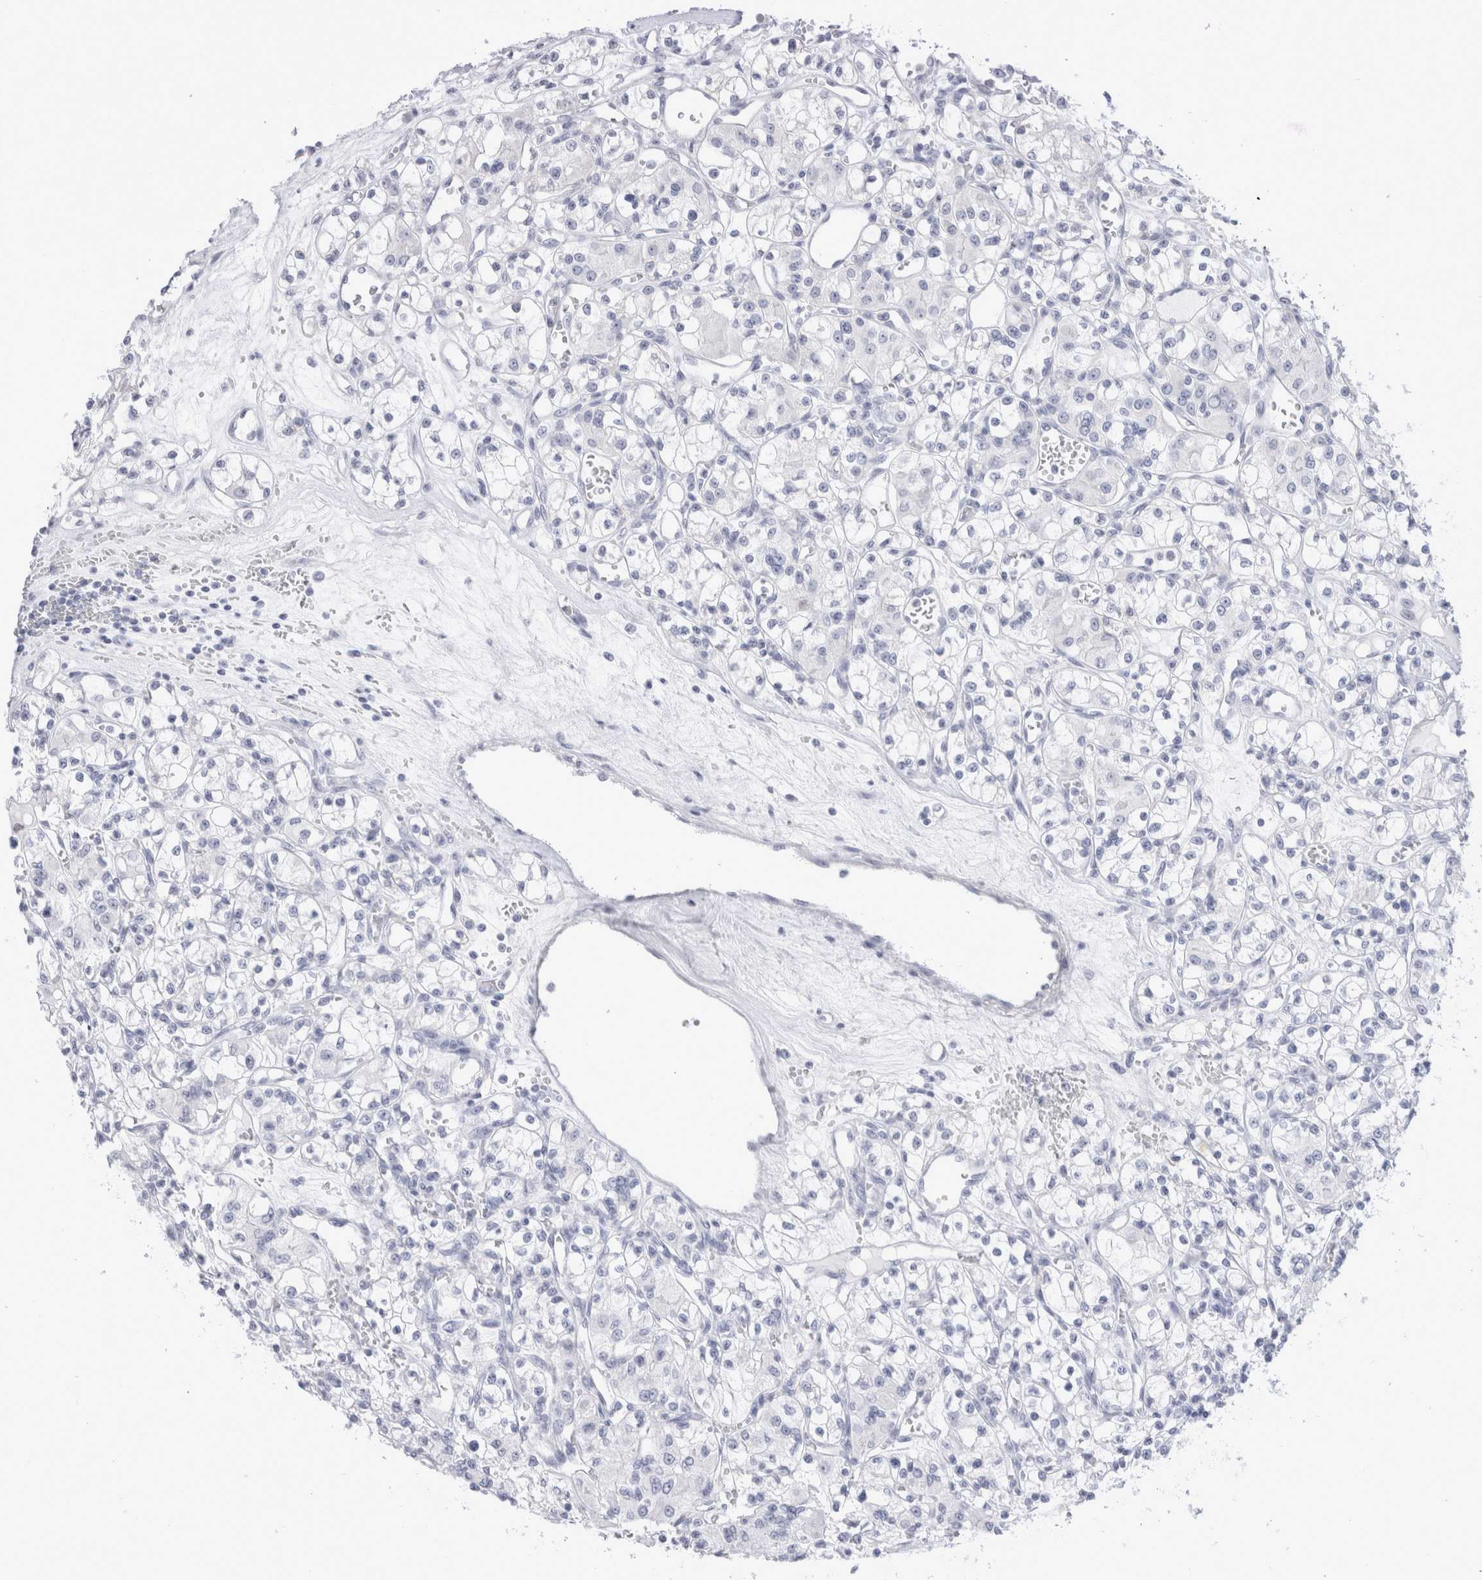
{"staining": {"intensity": "negative", "quantity": "none", "location": "none"}, "tissue": "renal cancer", "cell_type": "Tumor cells", "image_type": "cancer", "snomed": [{"axis": "morphology", "description": "Adenocarcinoma, NOS"}, {"axis": "topography", "description": "Kidney"}], "caption": "DAB immunohistochemical staining of human renal cancer demonstrates no significant expression in tumor cells. The staining was performed using DAB (3,3'-diaminobenzidine) to visualize the protein expression in brown, while the nuclei were stained in blue with hematoxylin (Magnification: 20x).", "gene": "MUC15", "patient": {"sex": "female", "age": 59}}